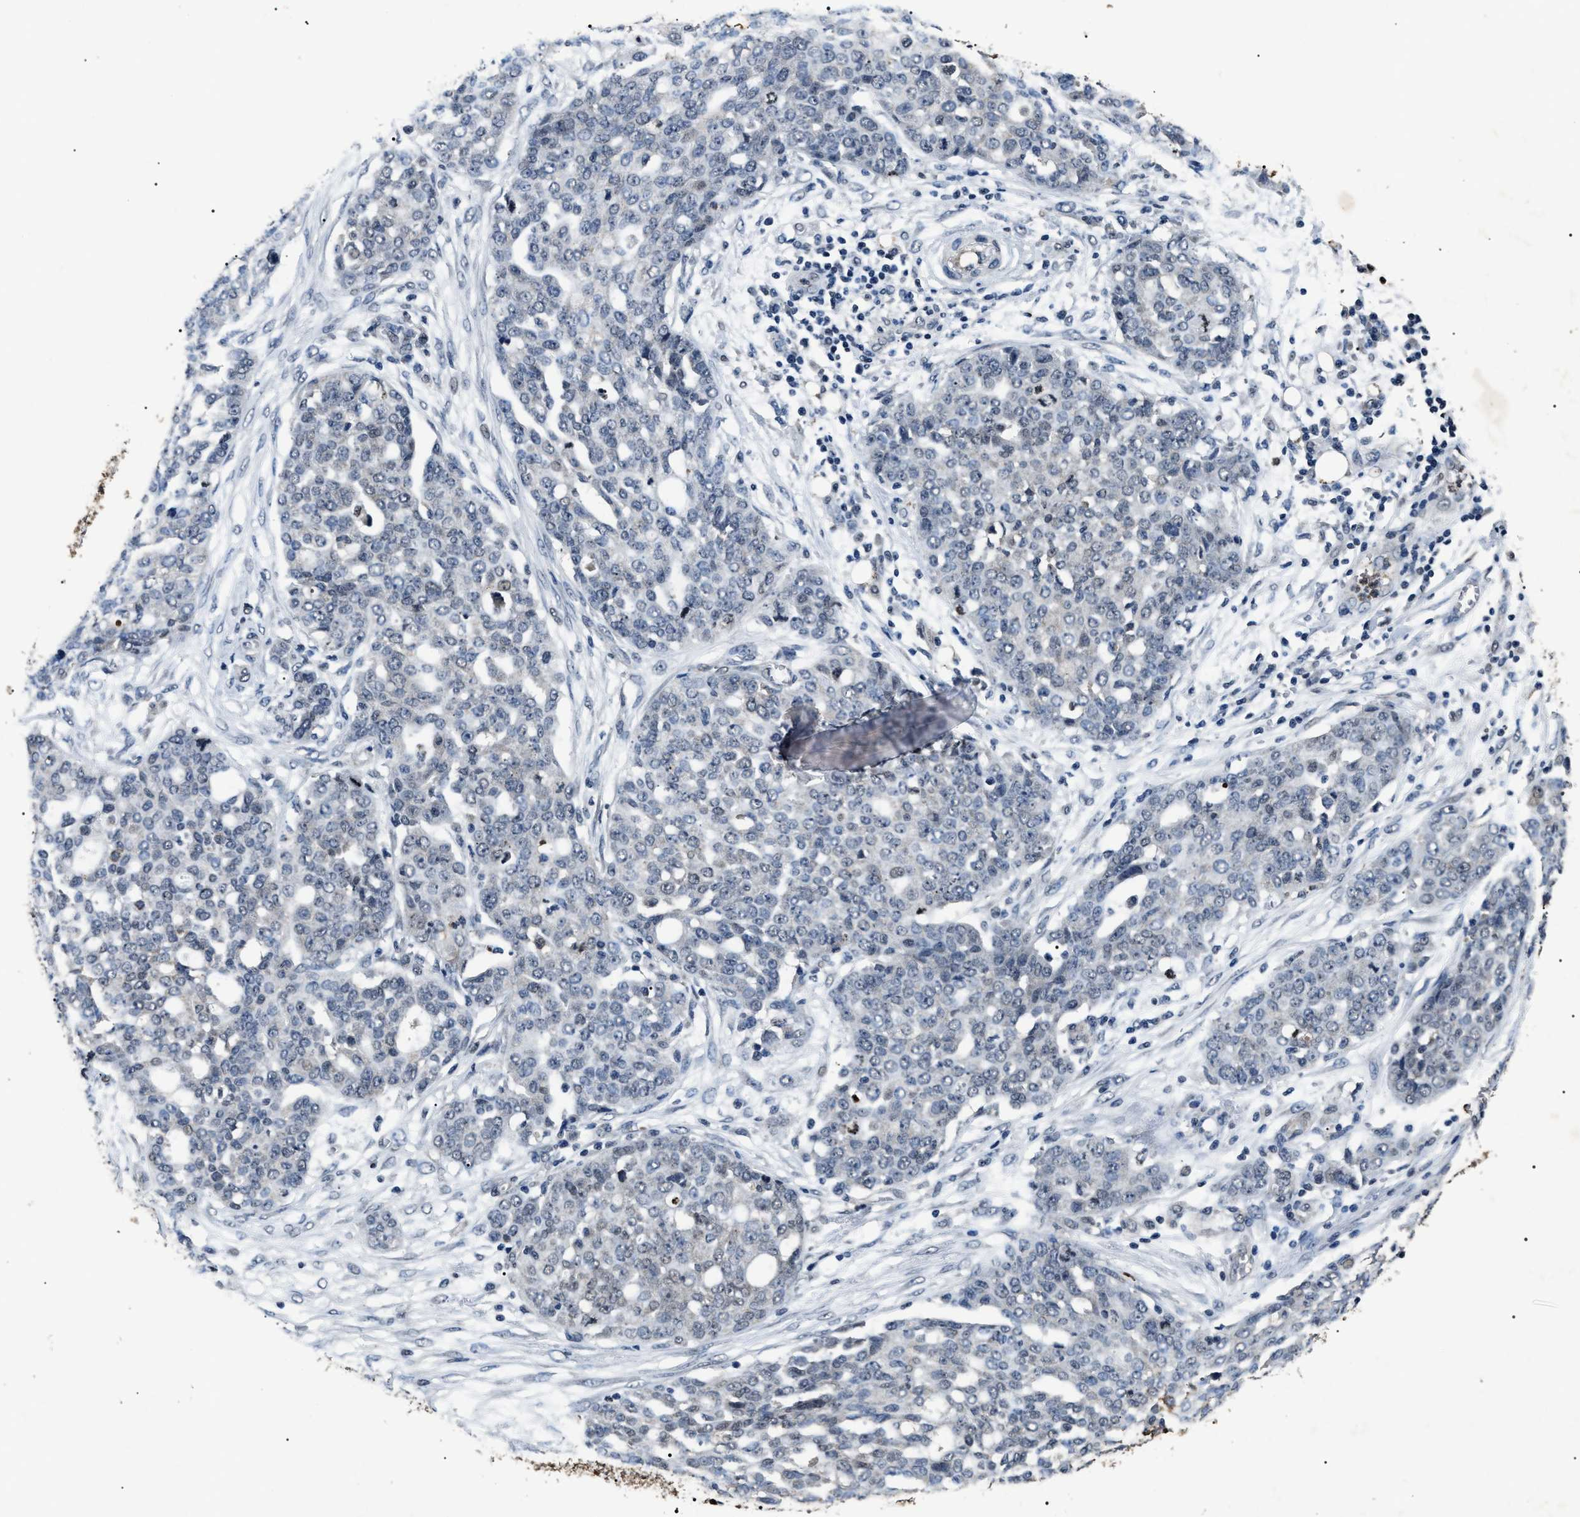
{"staining": {"intensity": "negative", "quantity": "none", "location": "none"}, "tissue": "ovarian cancer", "cell_type": "Tumor cells", "image_type": "cancer", "snomed": [{"axis": "morphology", "description": "Cystadenocarcinoma, serous, NOS"}, {"axis": "topography", "description": "Soft tissue"}, {"axis": "topography", "description": "Ovary"}], "caption": "A high-resolution micrograph shows IHC staining of ovarian cancer (serous cystadenocarcinoma), which reveals no significant staining in tumor cells. The staining is performed using DAB brown chromogen with nuclei counter-stained in using hematoxylin.", "gene": "ANP32E", "patient": {"sex": "female", "age": 57}}